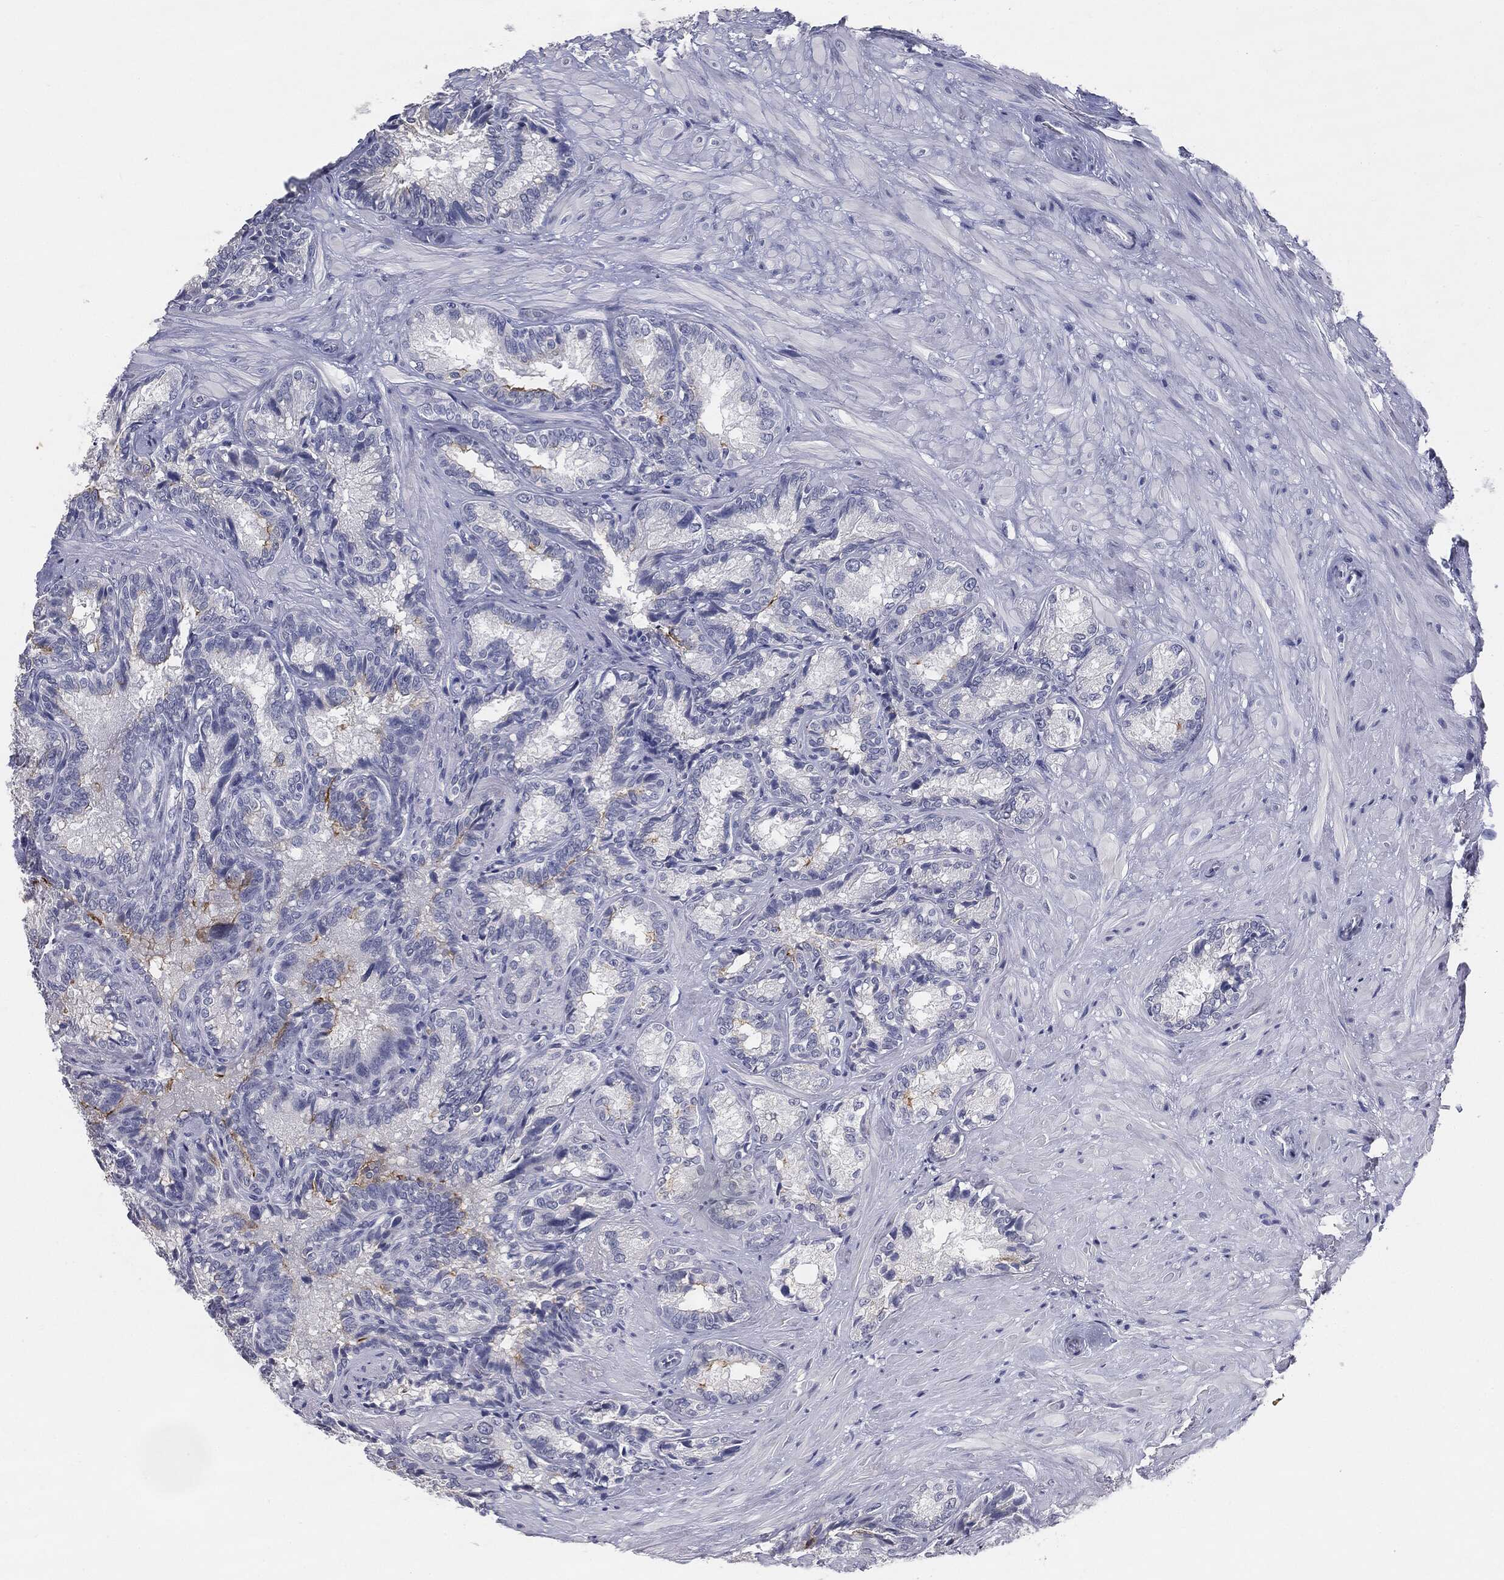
{"staining": {"intensity": "strong", "quantity": "<25%", "location": "cytoplasmic/membranous"}, "tissue": "seminal vesicle", "cell_type": "Glandular cells", "image_type": "normal", "snomed": [{"axis": "morphology", "description": "Normal tissue, NOS"}, {"axis": "topography", "description": "Seminal veicle"}], "caption": "Immunohistochemical staining of normal seminal vesicle exhibits <25% levels of strong cytoplasmic/membranous protein staining in approximately <25% of glandular cells. Using DAB (3,3'-diaminobenzidine) (brown) and hematoxylin (blue) stains, captured at high magnification using brightfield microscopy.", "gene": "MUC1", "patient": {"sex": "male", "age": 68}}